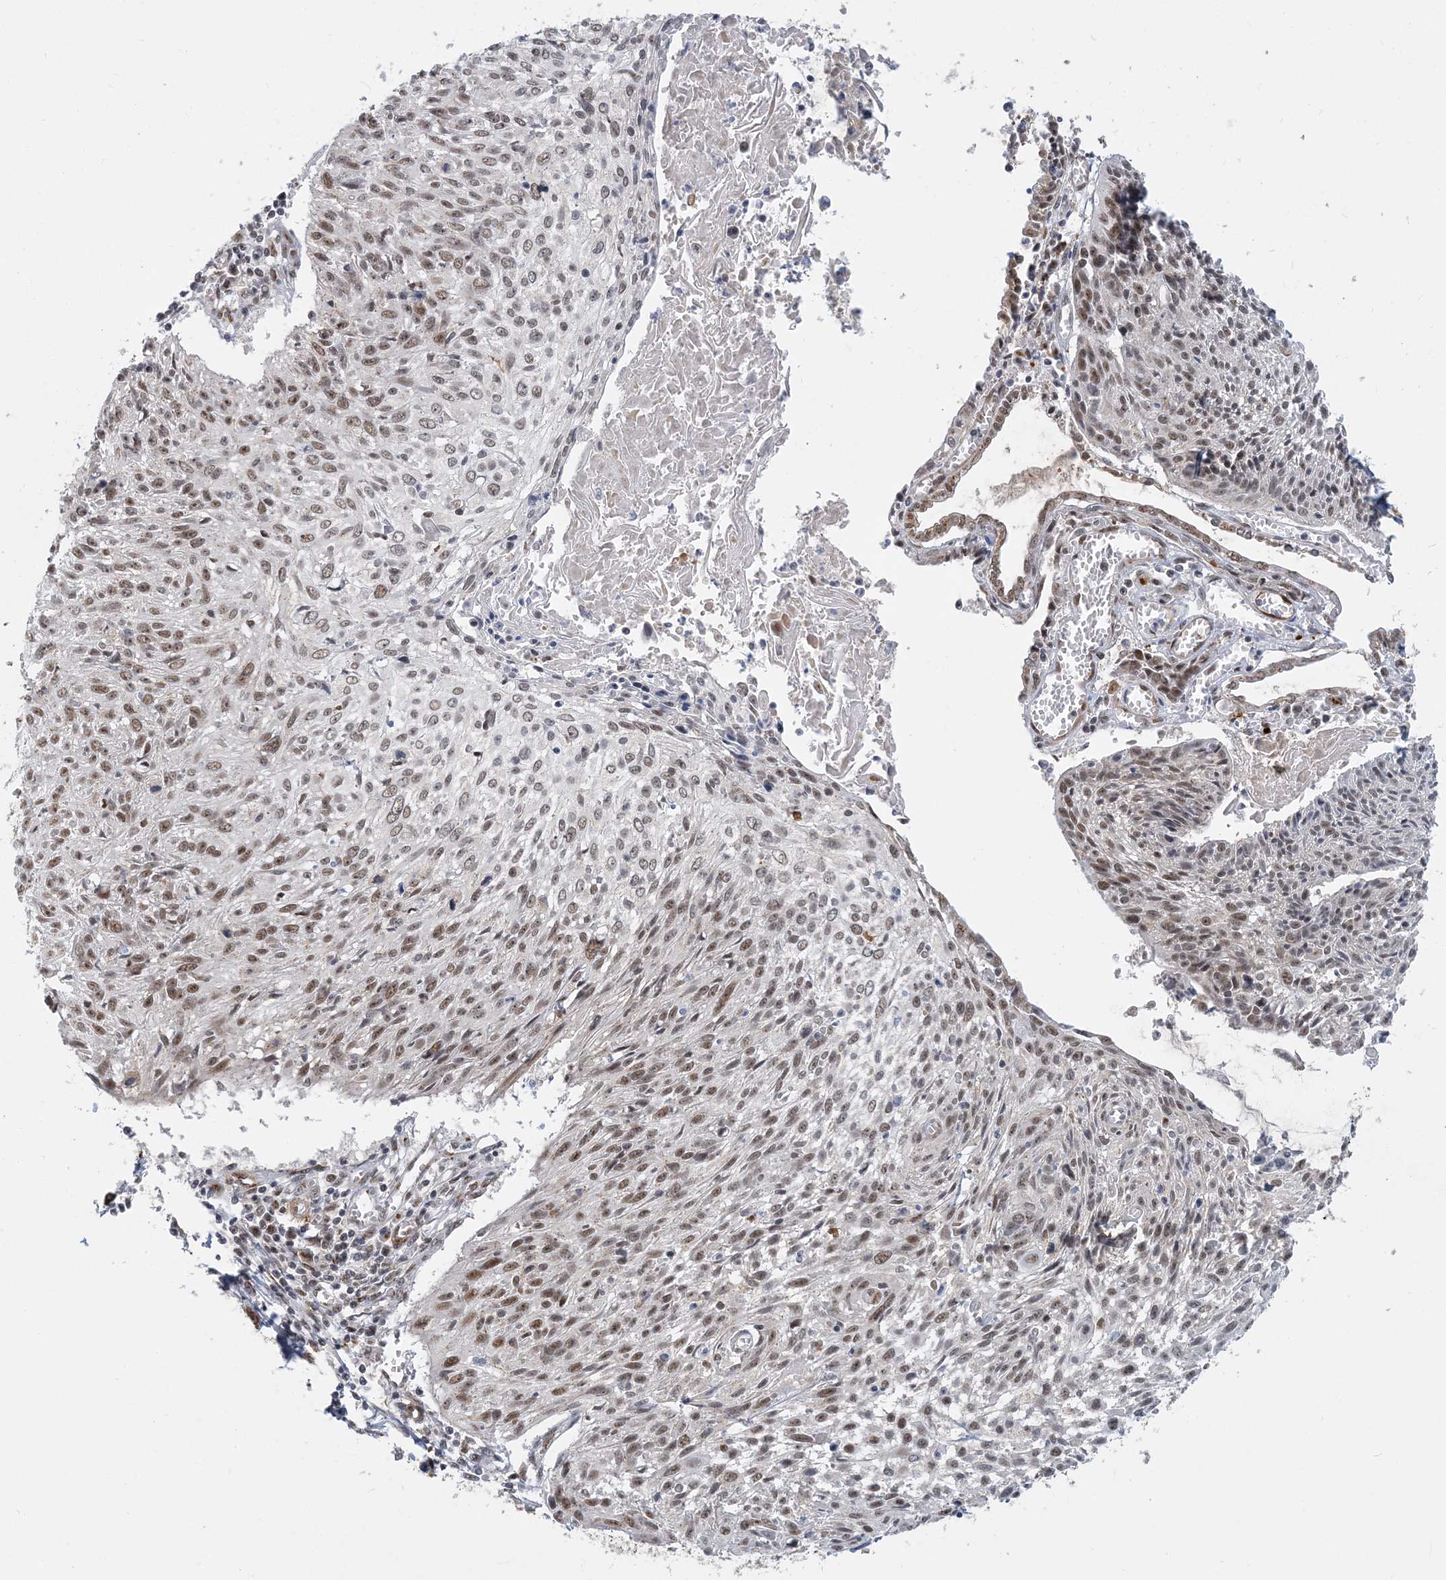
{"staining": {"intensity": "moderate", "quantity": ">75%", "location": "nuclear"}, "tissue": "cervical cancer", "cell_type": "Tumor cells", "image_type": "cancer", "snomed": [{"axis": "morphology", "description": "Squamous cell carcinoma, NOS"}, {"axis": "topography", "description": "Cervix"}], "caption": "This micrograph reveals immunohistochemistry staining of human cervical cancer (squamous cell carcinoma), with medium moderate nuclear expression in approximately >75% of tumor cells.", "gene": "PLRG1", "patient": {"sex": "female", "age": 51}}